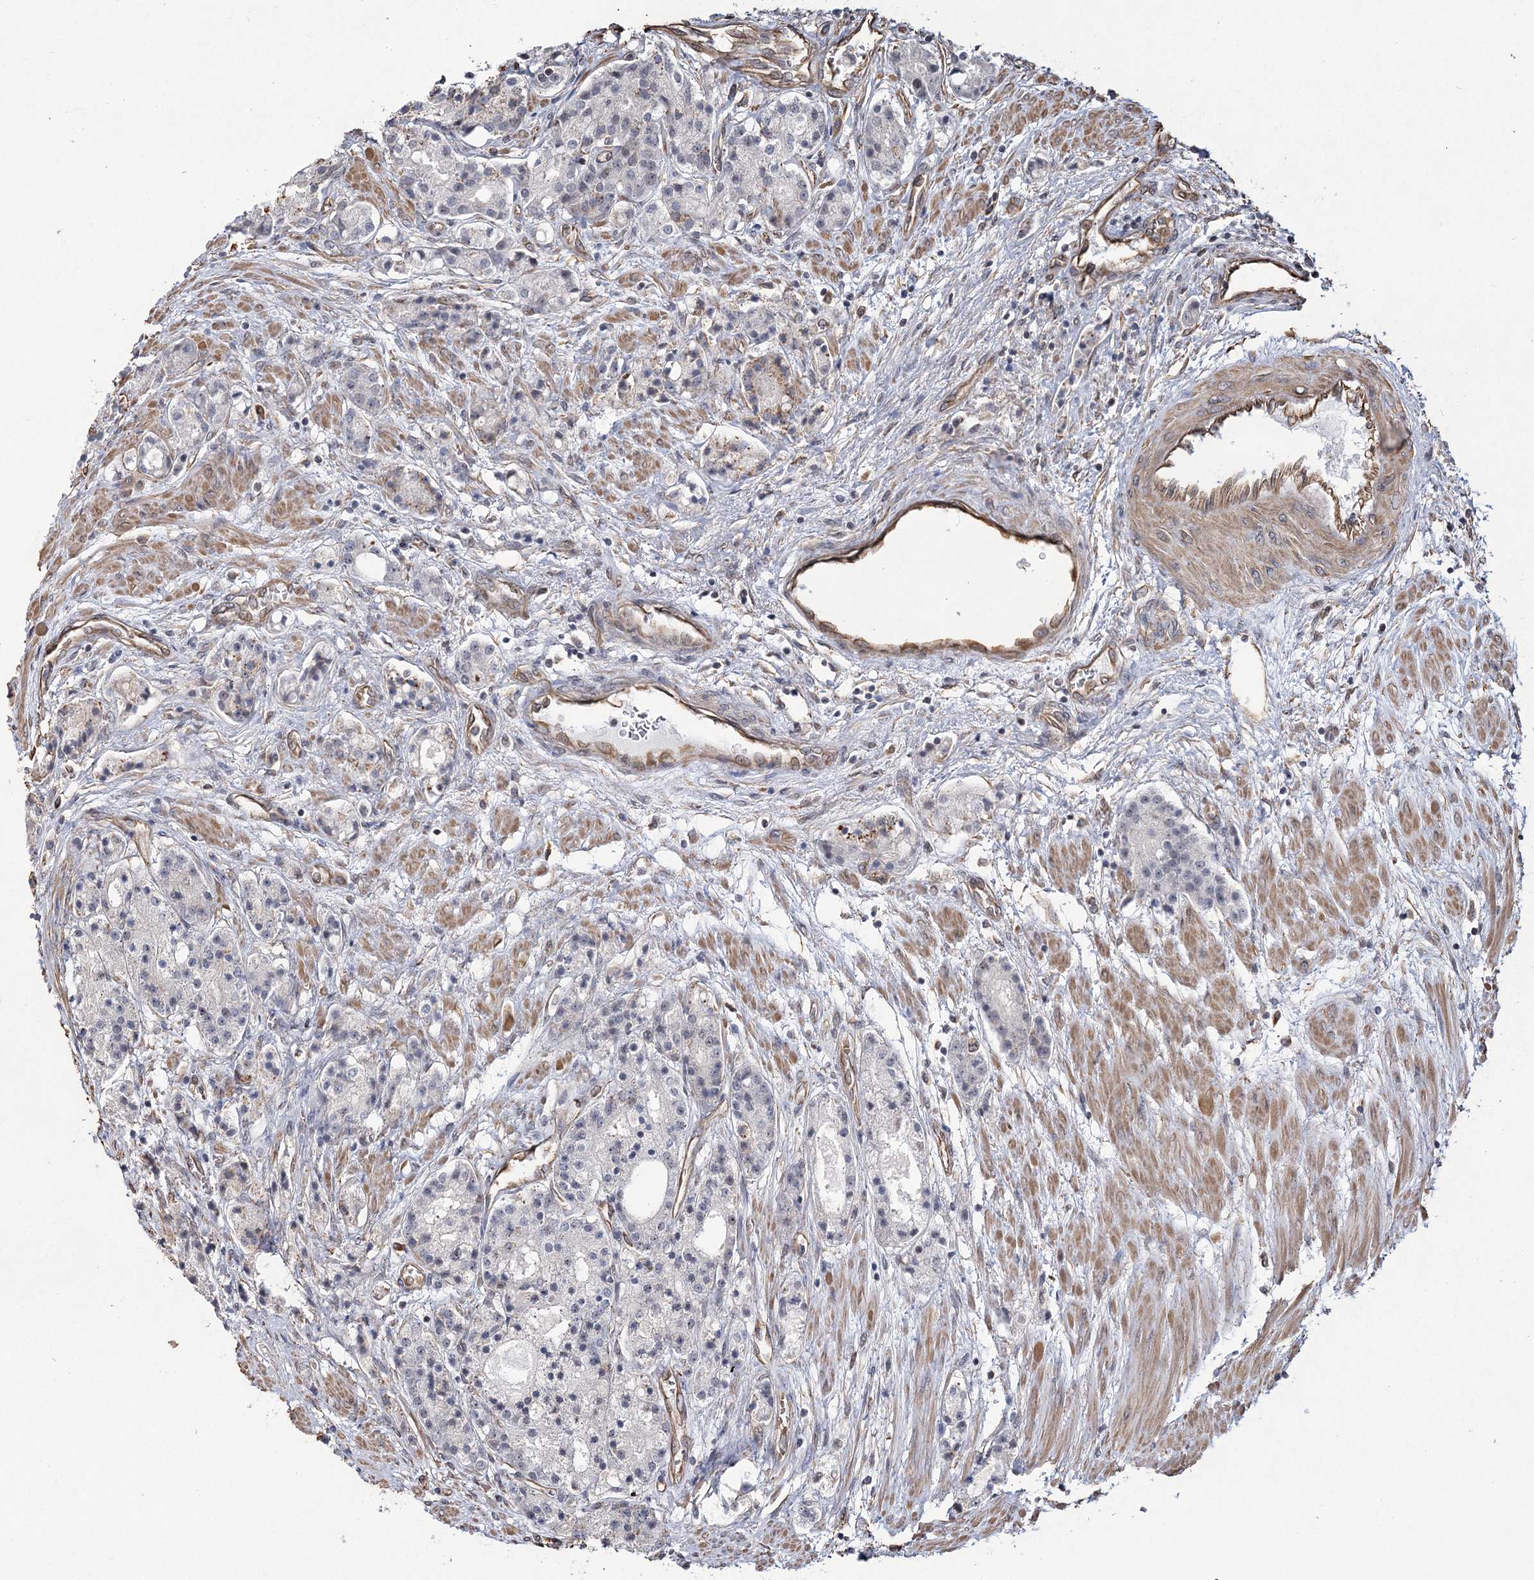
{"staining": {"intensity": "negative", "quantity": "none", "location": "none"}, "tissue": "prostate cancer", "cell_type": "Tumor cells", "image_type": "cancer", "snomed": [{"axis": "morphology", "description": "Adenocarcinoma, High grade"}, {"axis": "topography", "description": "Prostate"}], "caption": "Immunohistochemical staining of human prostate cancer exhibits no significant staining in tumor cells.", "gene": "ATP11B", "patient": {"sex": "male", "age": 60}}